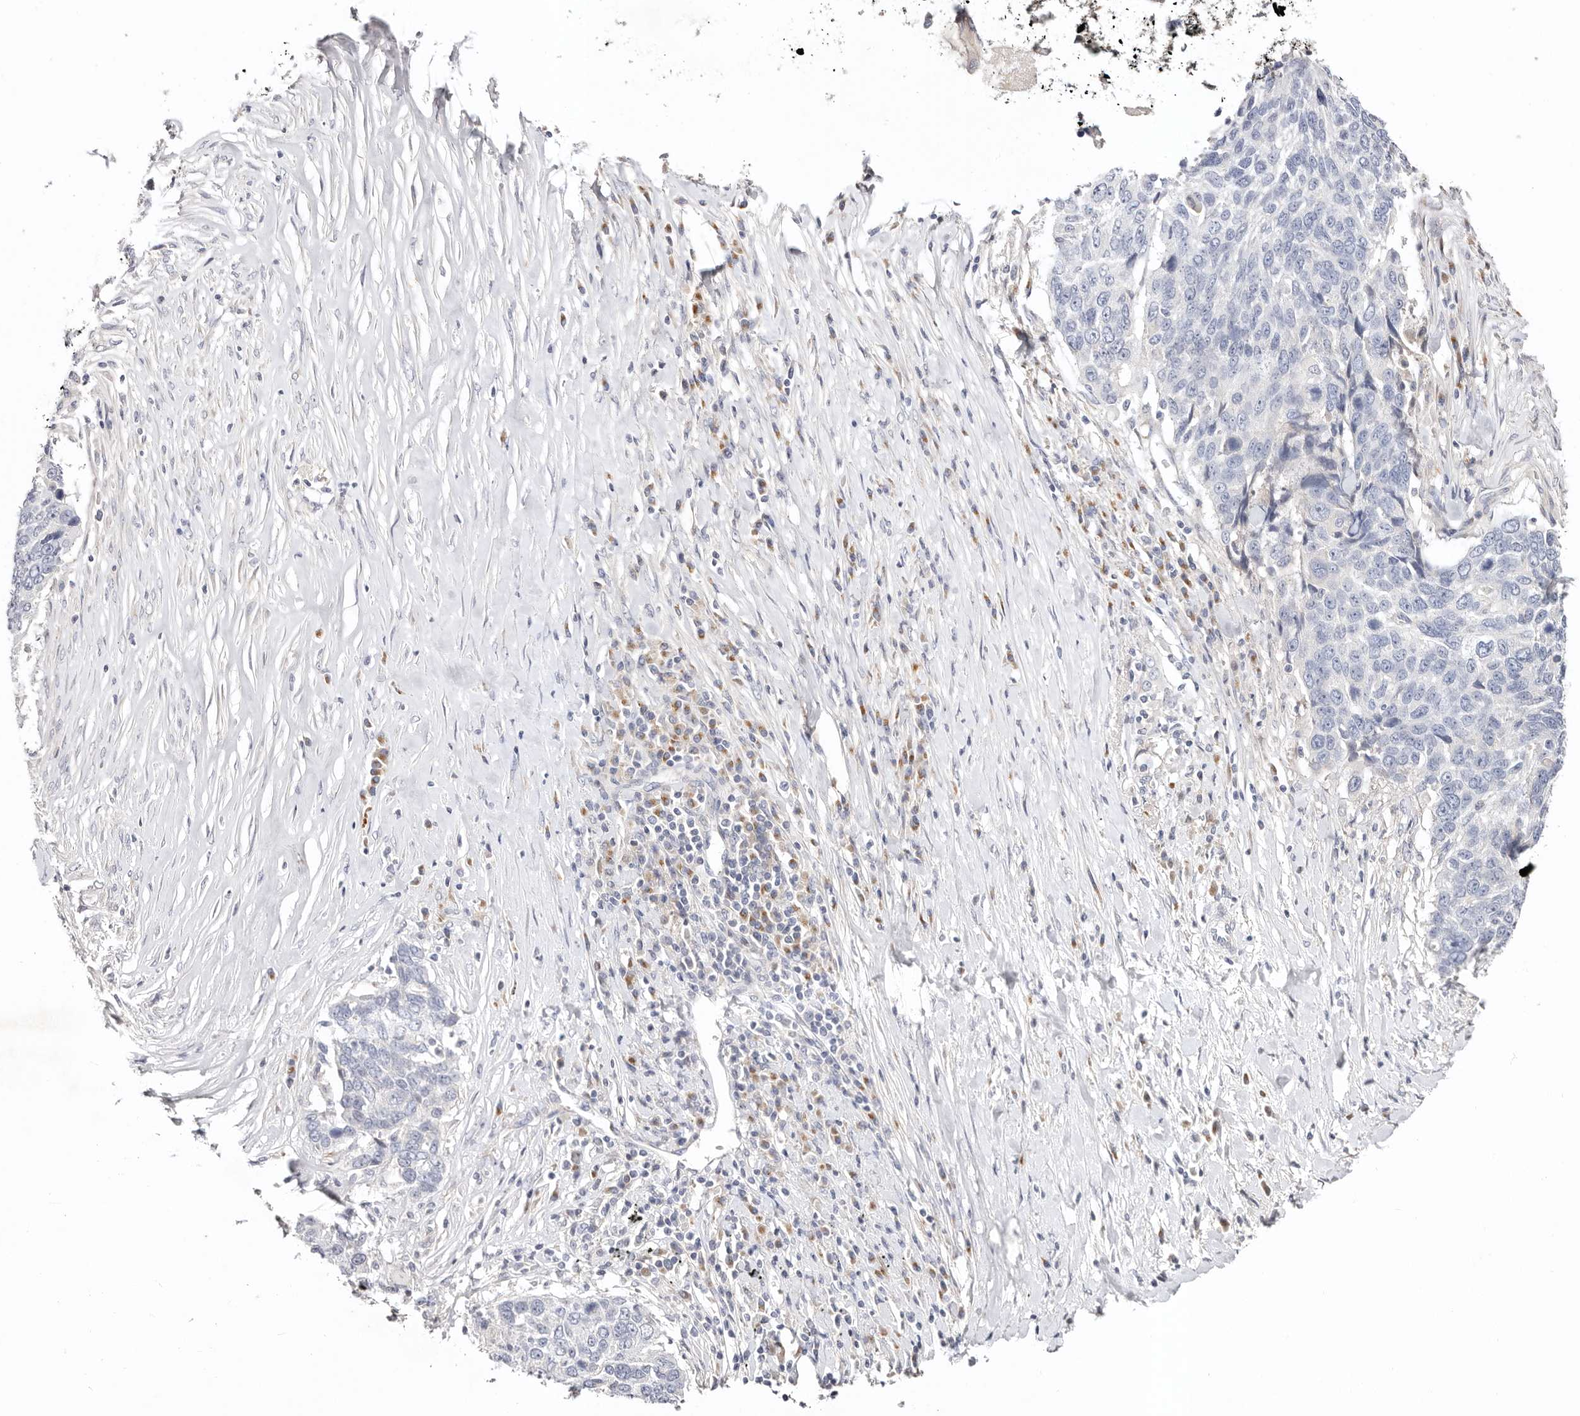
{"staining": {"intensity": "negative", "quantity": "none", "location": "none"}, "tissue": "lung cancer", "cell_type": "Tumor cells", "image_type": "cancer", "snomed": [{"axis": "morphology", "description": "Squamous cell carcinoma, NOS"}, {"axis": "topography", "description": "Lung"}], "caption": "Immunohistochemistry photomicrograph of squamous cell carcinoma (lung) stained for a protein (brown), which exhibits no staining in tumor cells.", "gene": "DNASE1", "patient": {"sex": "male", "age": 66}}